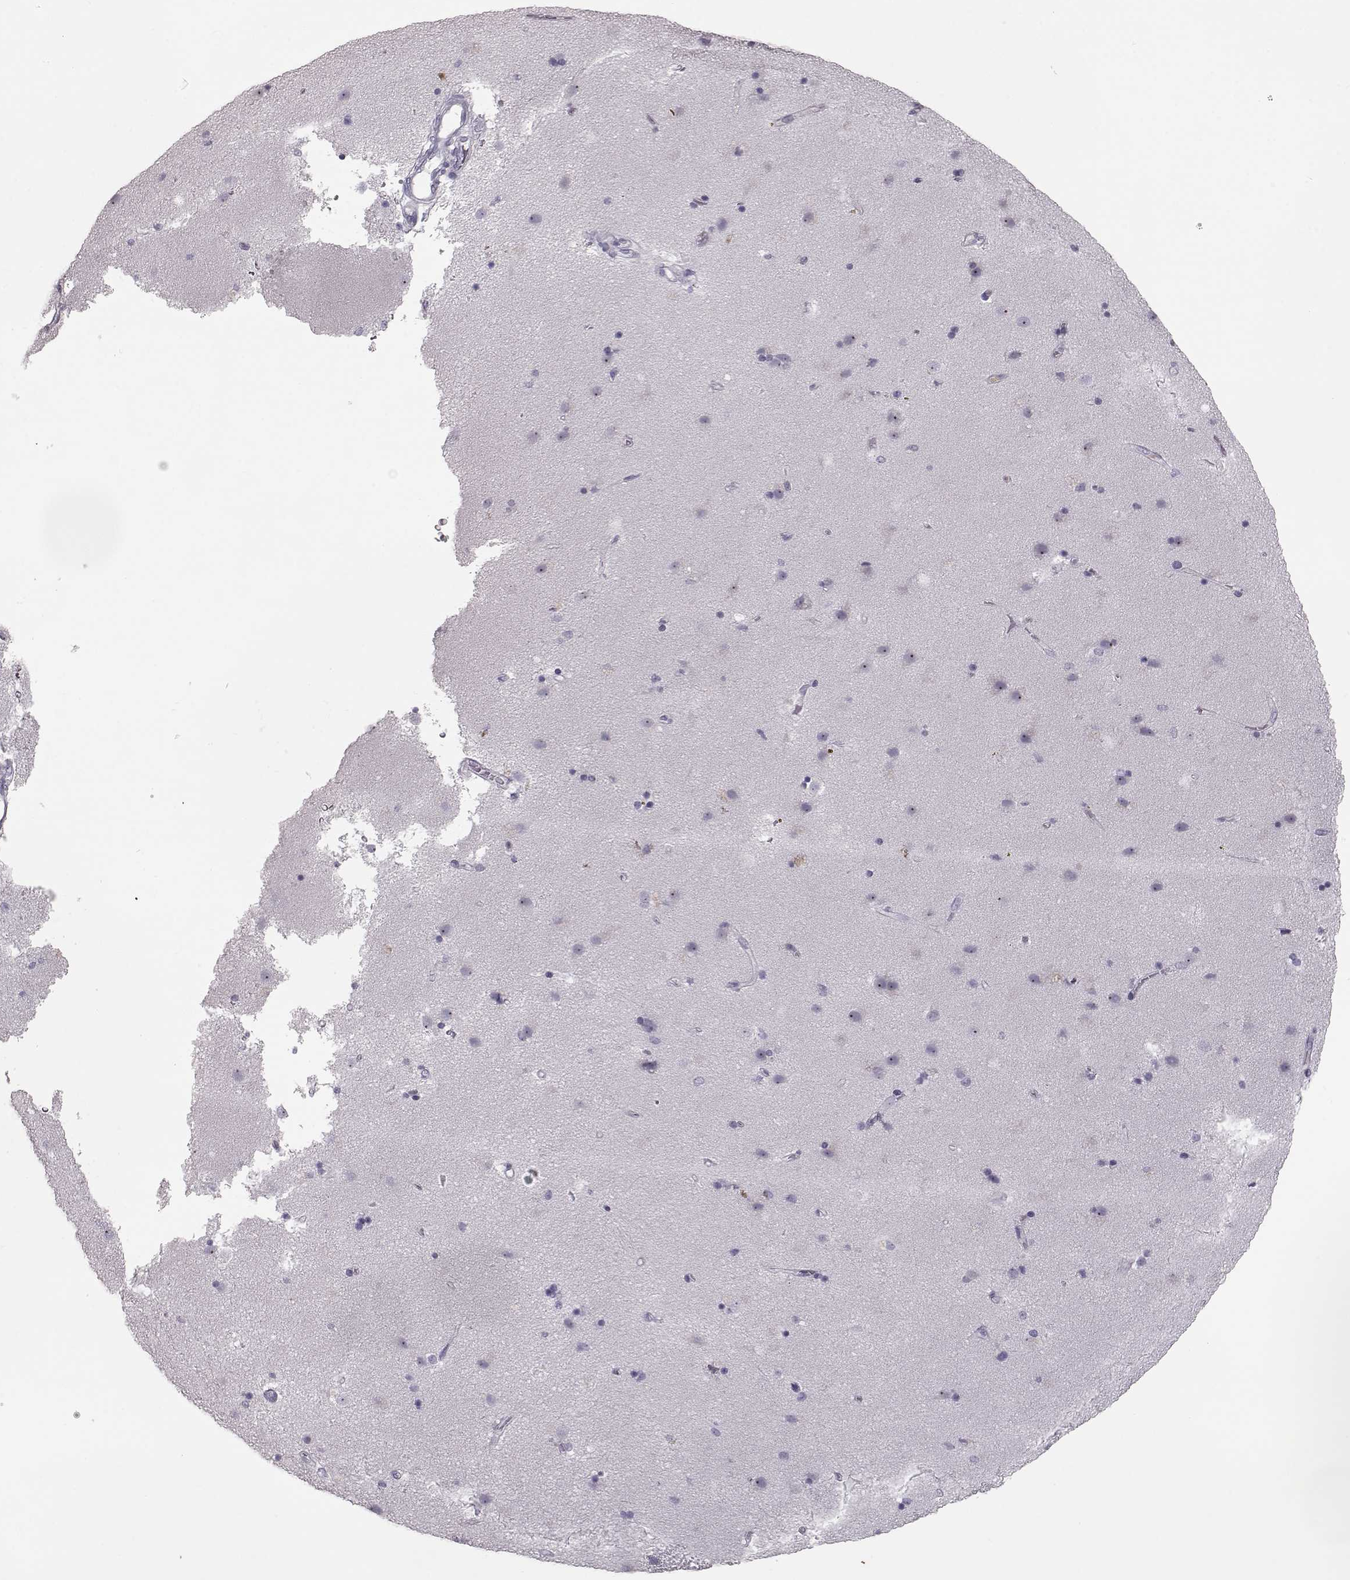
{"staining": {"intensity": "negative", "quantity": "none", "location": "none"}, "tissue": "caudate", "cell_type": "Glial cells", "image_type": "normal", "snomed": [{"axis": "morphology", "description": "Normal tissue, NOS"}, {"axis": "topography", "description": "Lateral ventricle wall"}], "caption": "The histopathology image demonstrates no staining of glial cells in benign caudate.", "gene": "CCL19", "patient": {"sex": "female", "age": 71}}